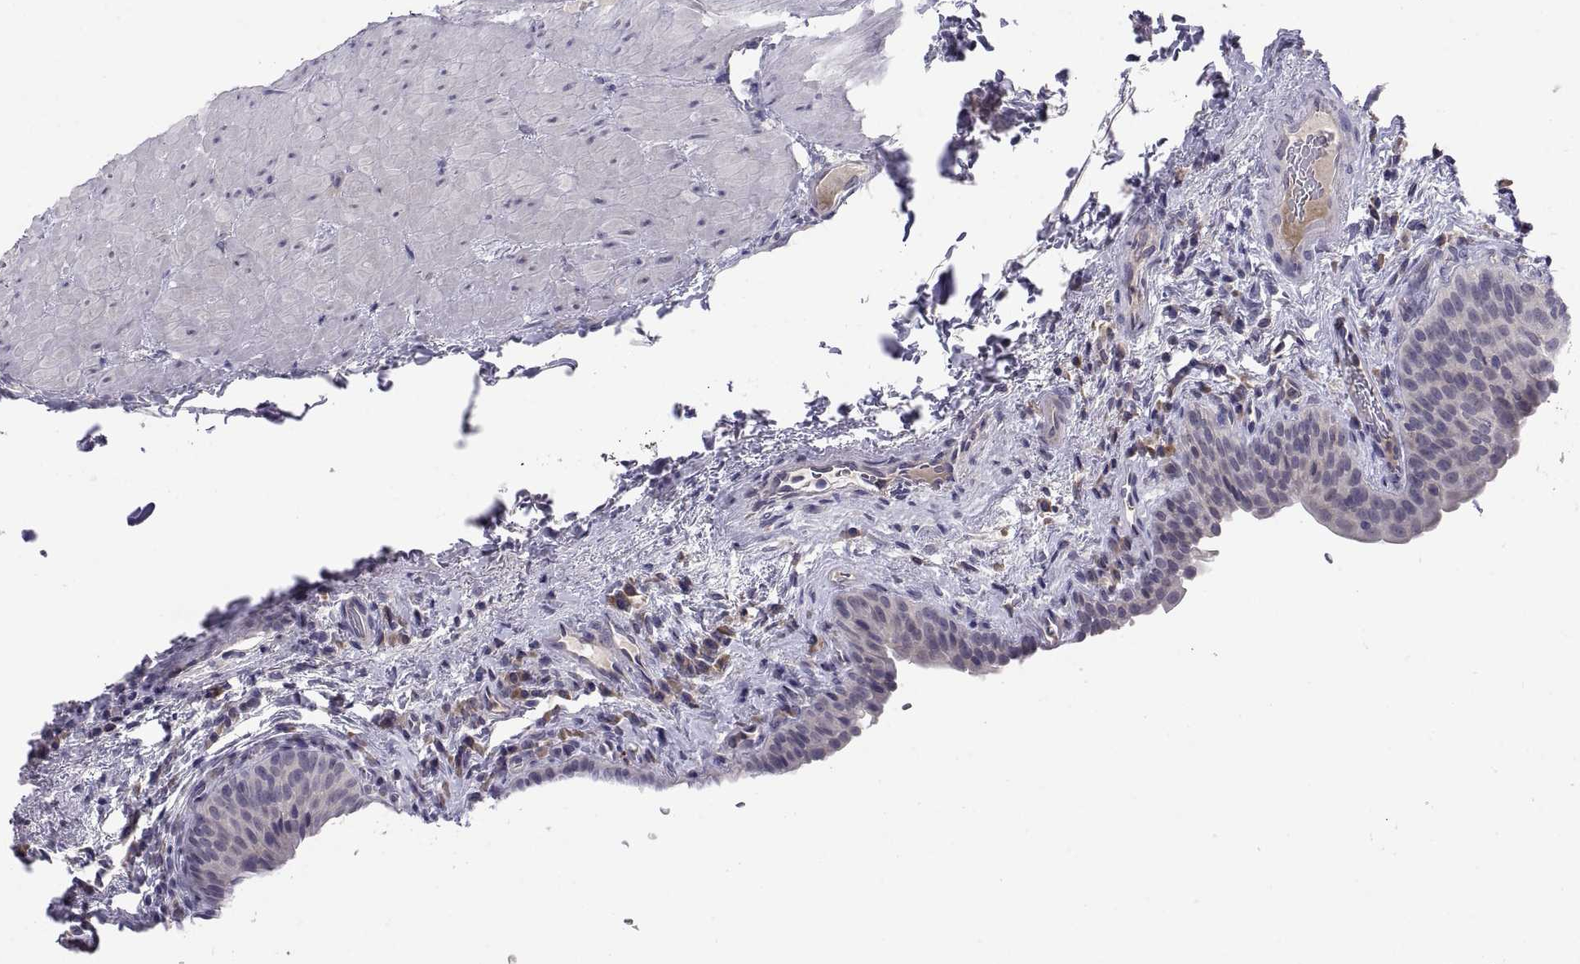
{"staining": {"intensity": "weak", "quantity": "<25%", "location": "nuclear"}, "tissue": "urinary bladder", "cell_type": "Urothelial cells", "image_type": "normal", "snomed": [{"axis": "morphology", "description": "Normal tissue, NOS"}, {"axis": "topography", "description": "Urinary bladder"}], "caption": "DAB (3,3'-diaminobenzidine) immunohistochemical staining of unremarkable human urinary bladder shows no significant staining in urothelial cells.", "gene": "PKP1", "patient": {"sex": "male", "age": 66}}